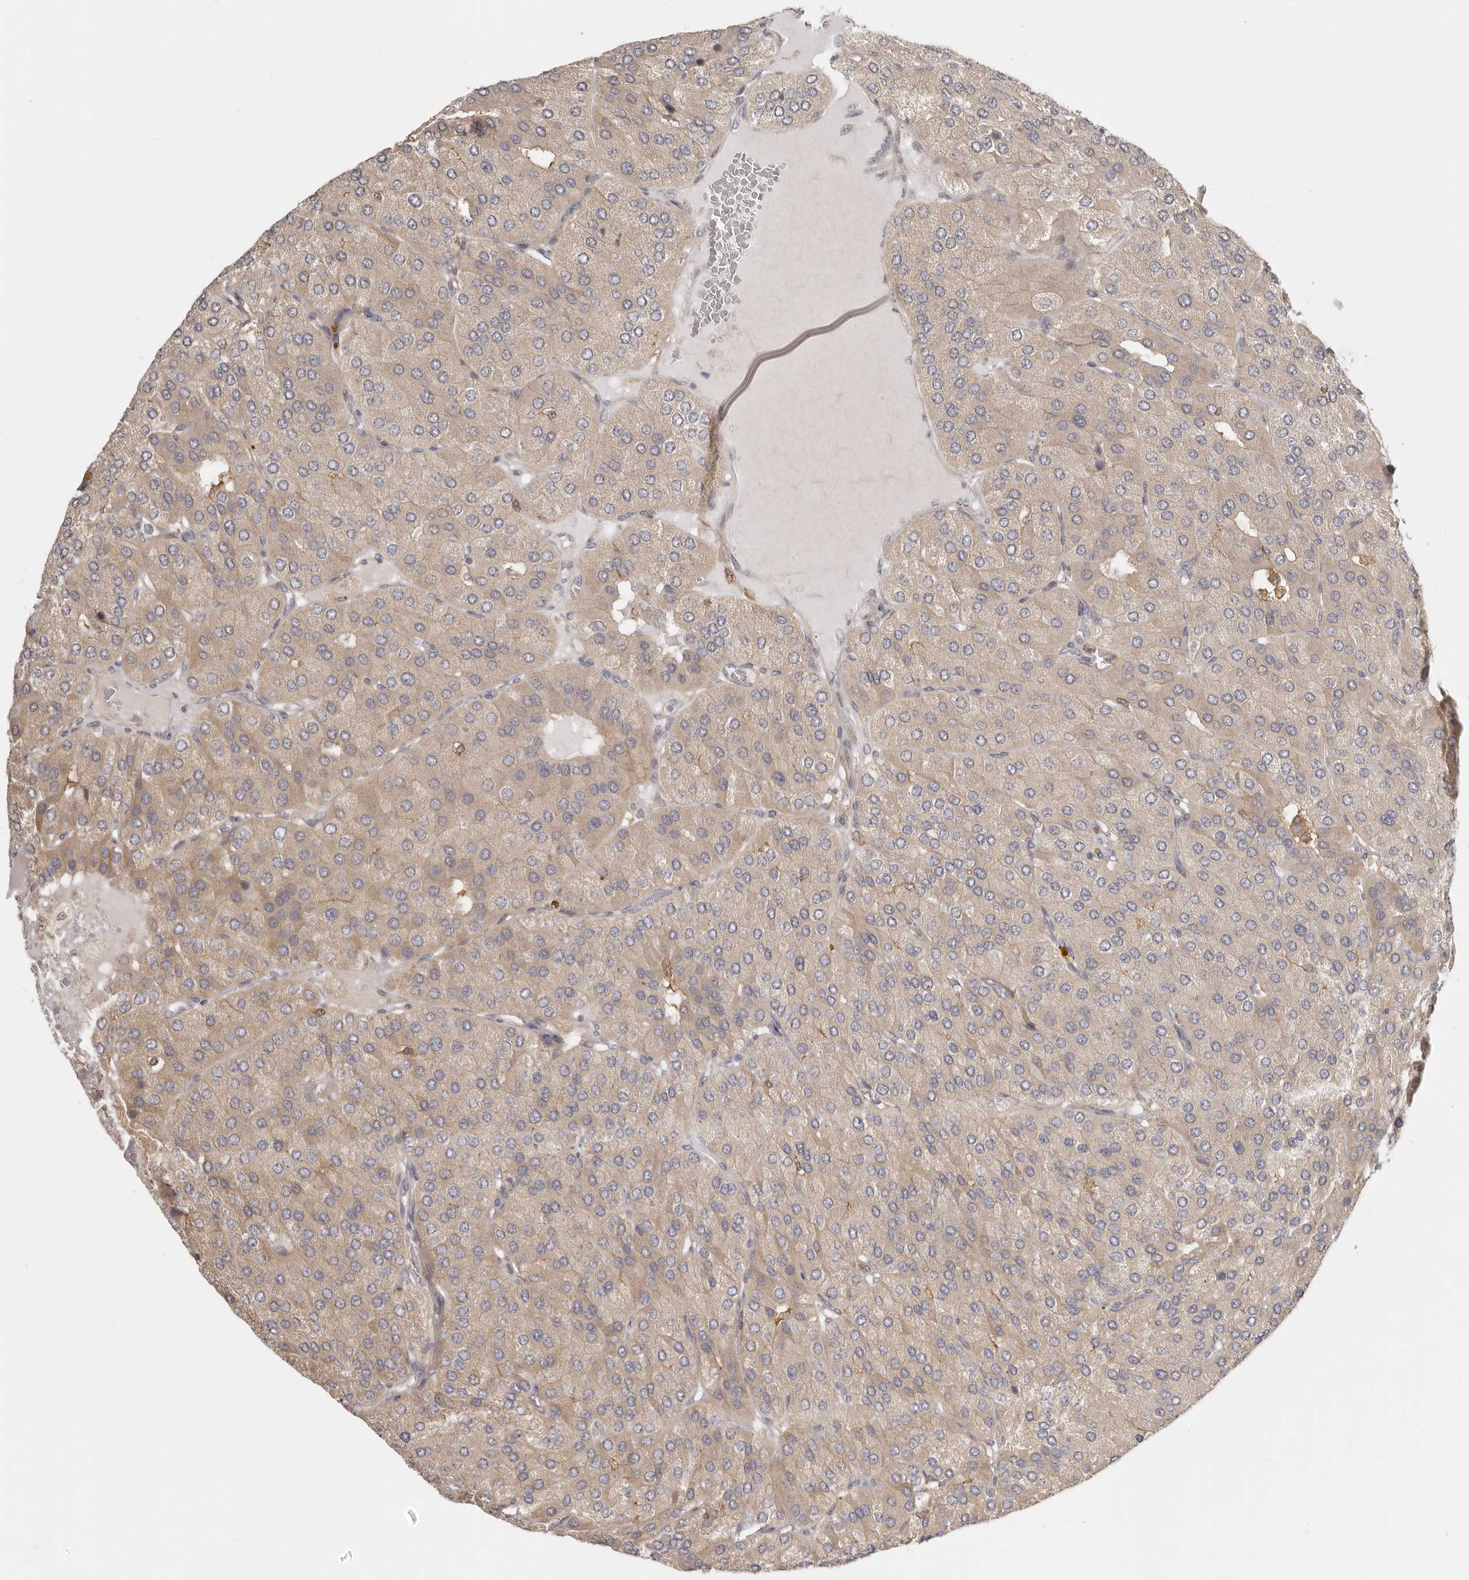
{"staining": {"intensity": "weak", "quantity": ">75%", "location": "cytoplasmic/membranous"}, "tissue": "parathyroid gland", "cell_type": "Glandular cells", "image_type": "normal", "snomed": [{"axis": "morphology", "description": "Normal tissue, NOS"}, {"axis": "morphology", "description": "Adenoma, NOS"}, {"axis": "topography", "description": "Parathyroid gland"}], "caption": "A high-resolution micrograph shows immunohistochemistry (IHC) staining of benign parathyroid gland, which exhibits weak cytoplasmic/membranous positivity in about >75% of glandular cells. The staining is performed using DAB (3,3'-diaminobenzidine) brown chromogen to label protein expression. The nuclei are counter-stained blue using hematoxylin.", "gene": "MSRB2", "patient": {"sex": "female", "age": 86}}